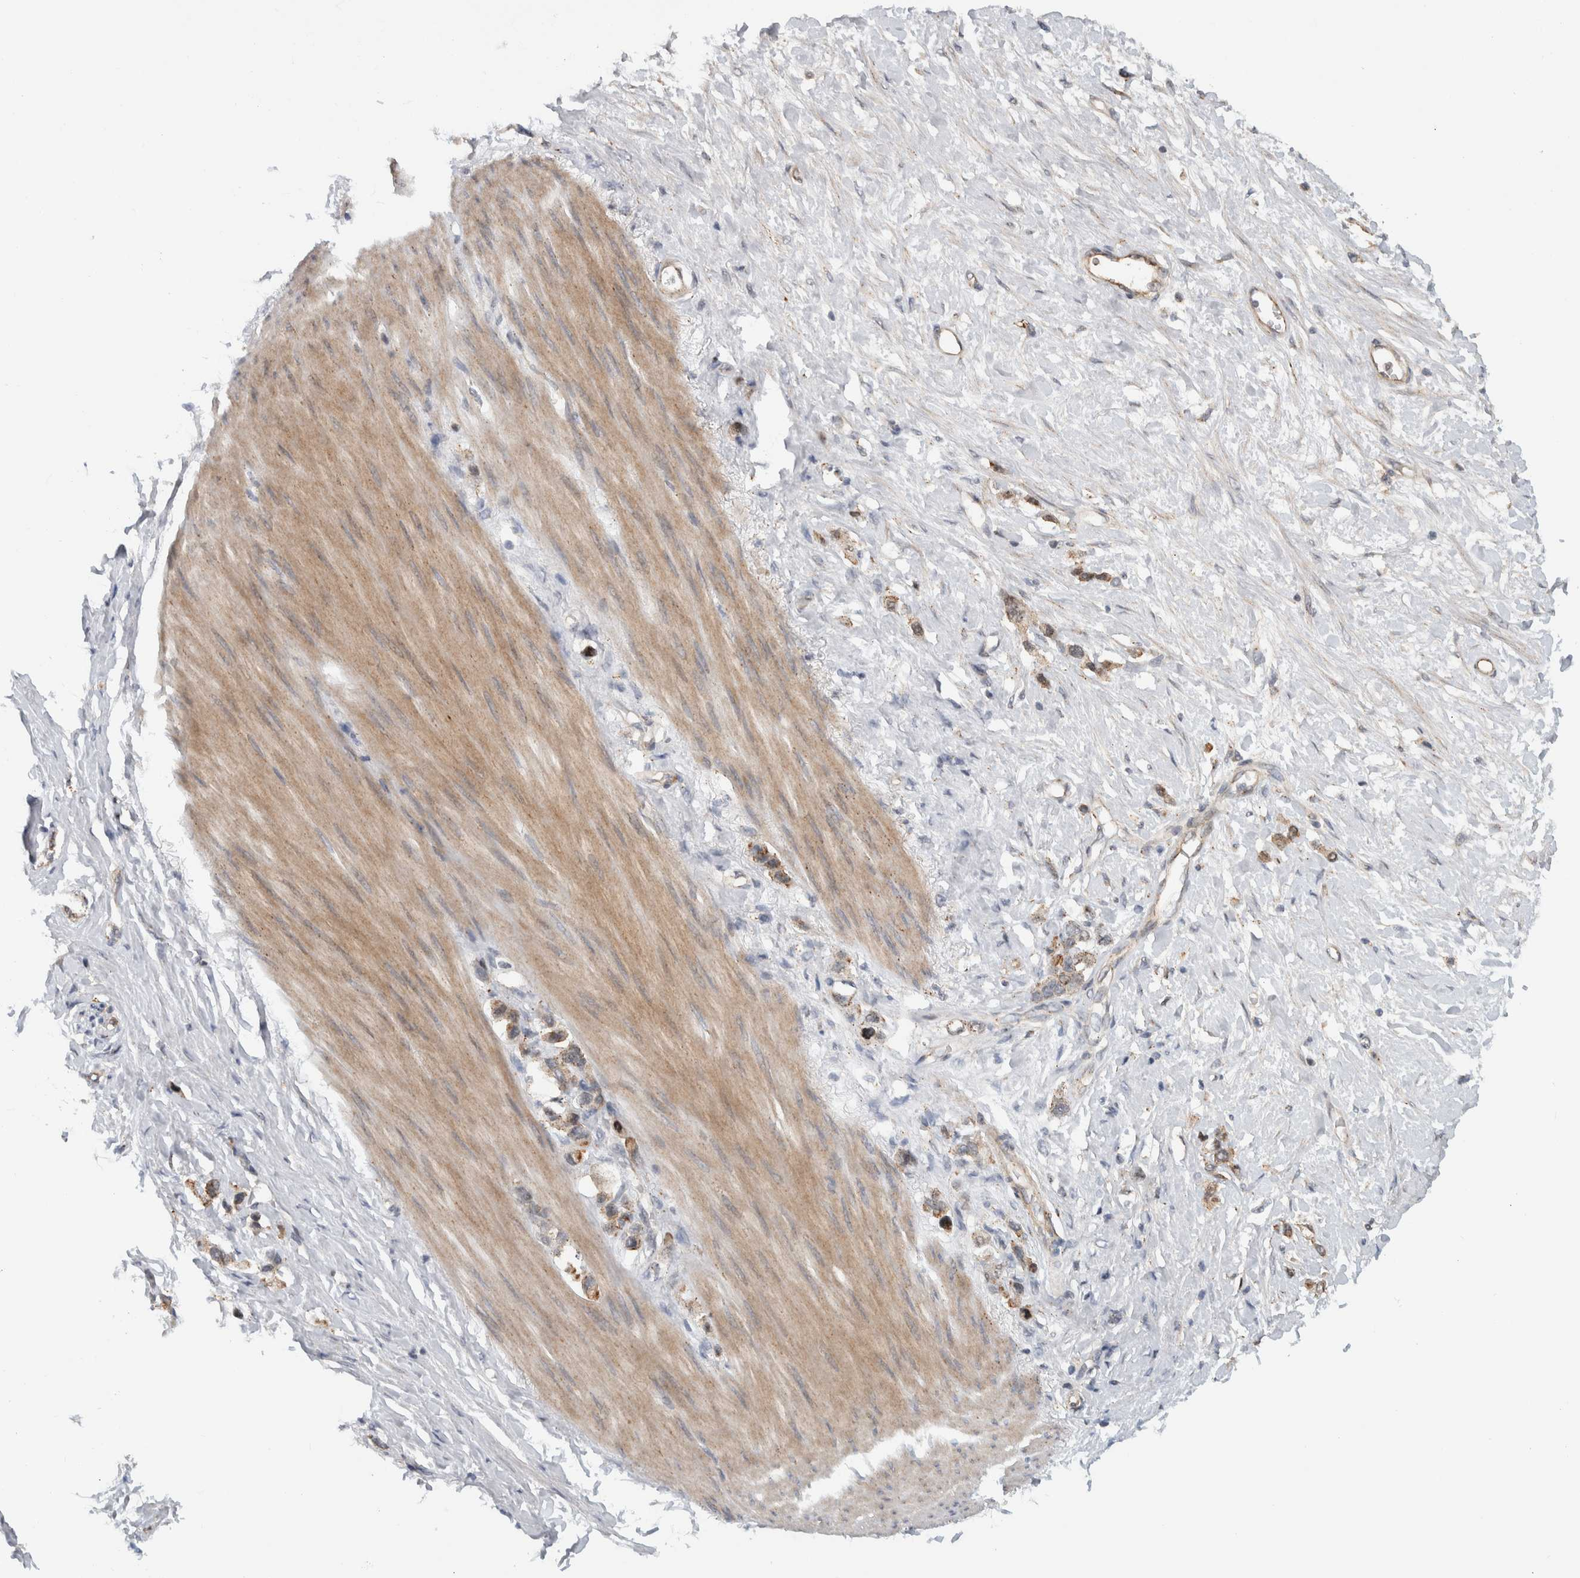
{"staining": {"intensity": "moderate", "quantity": ">75%", "location": "cytoplasmic/membranous"}, "tissue": "stomach cancer", "cell_type": "Tumor cells", "image_type": "cancer", "snomed": [{"axis": "morphology", "description": "Adenocarcinoma, NOS"}, {"axis": "topography", "description": "Stomach"}], "caption": "Adenocarcinoma (stomach) stained with a protein marker reveals moderate staining in tumor cells.", "gene": "MSL1", "patient": {"sex": "female", "age": 65}}